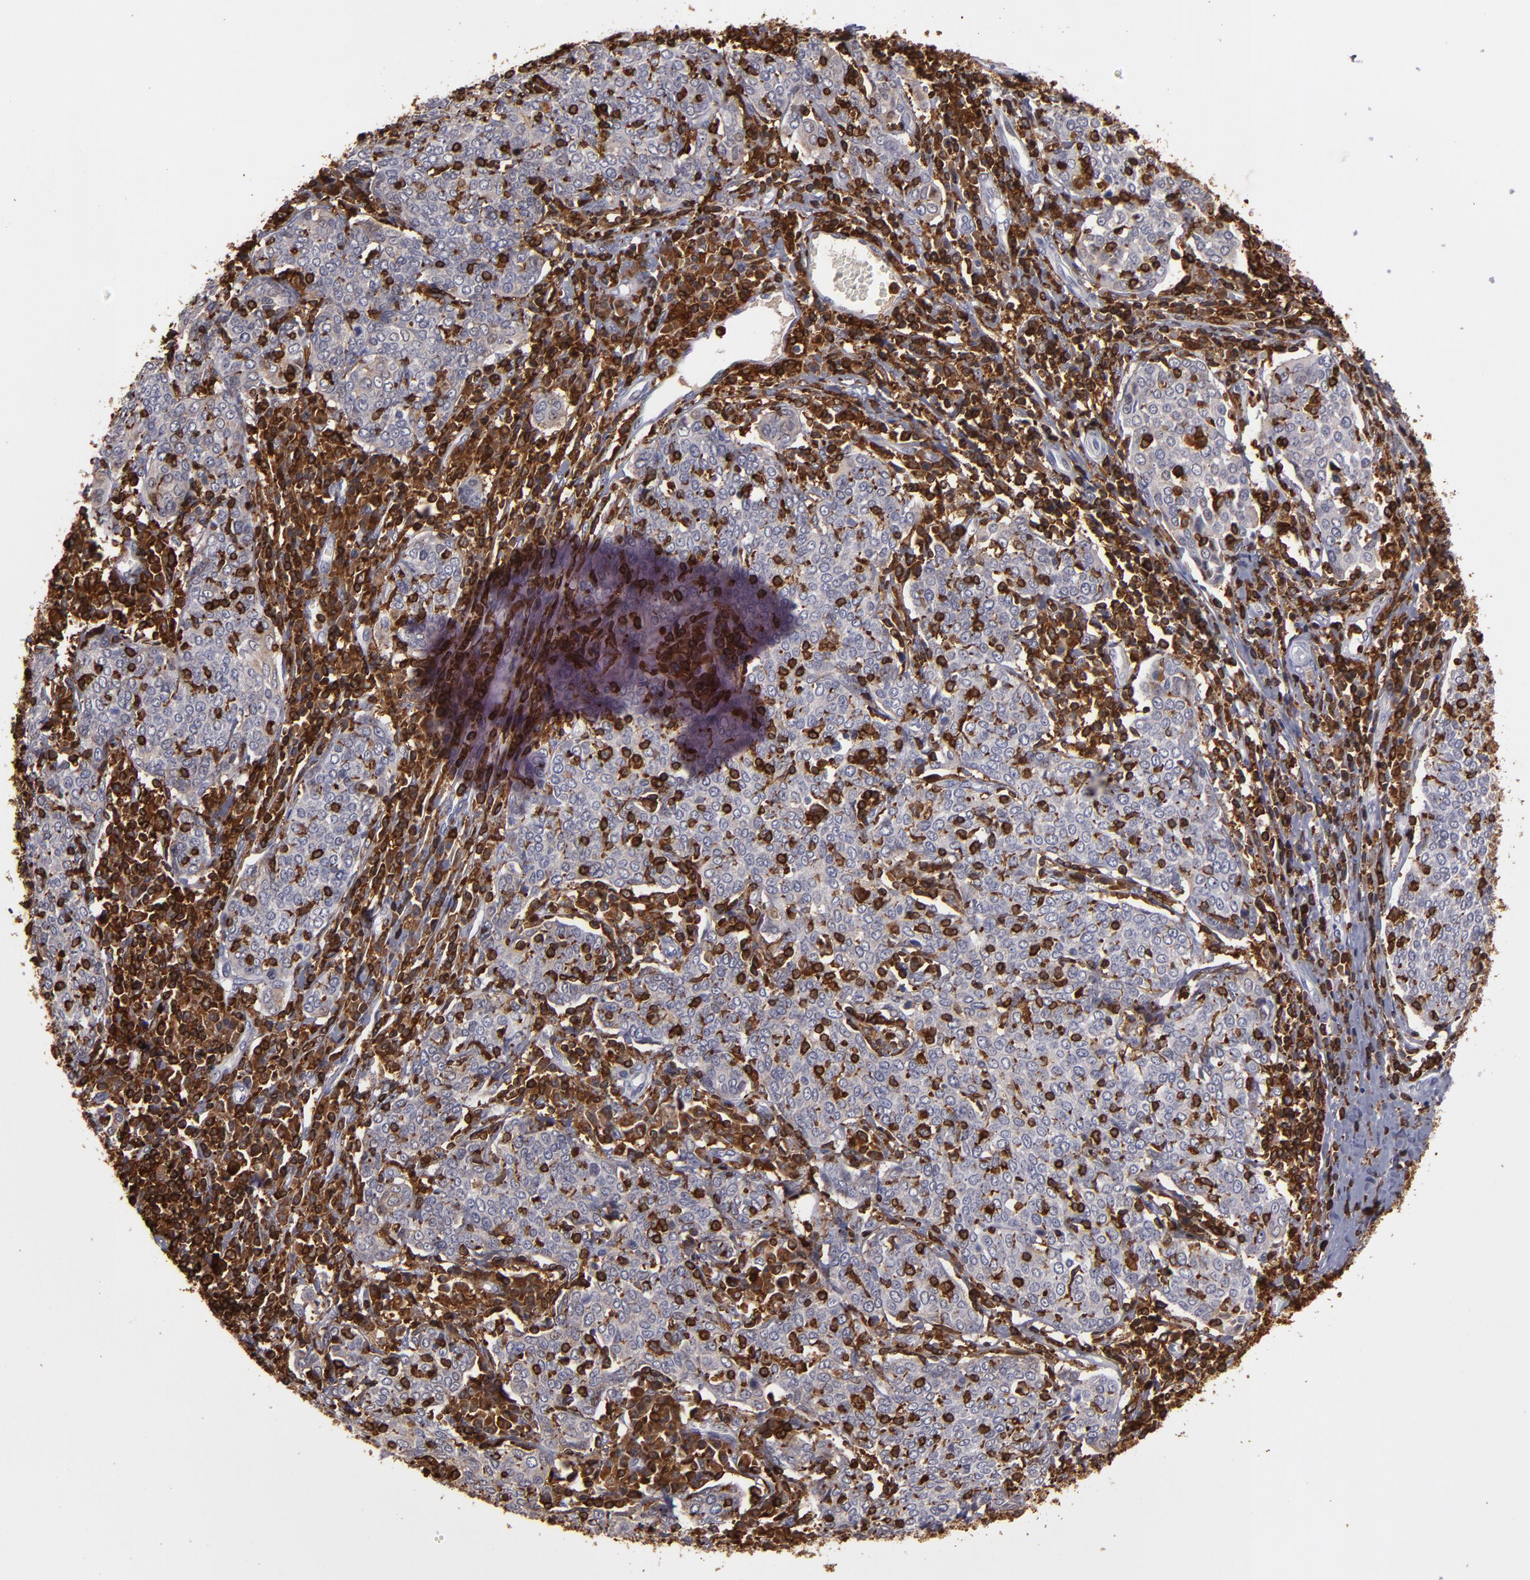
{"staining": {"intensity": "negative", "quantity": "none", "location": "none"}, "tissue": "cervical cancer", "cell_type": "Tumor cells", "image_type": "cancer", "snomed": [{"axis": "morphology", "description": "Squamous cell carcinoma, NOS"}, {"axis": "topography", "description": "Cervix"}], "caption": "Immunohistochemistry (IHC) micrograph of neoplastic tissue: squamous cell carcinoma (cervical) stained with DAB shows no significant protein expression in tumor cells.", "gene": "WAS", "patient": {"sex": "female", "age": 40}}